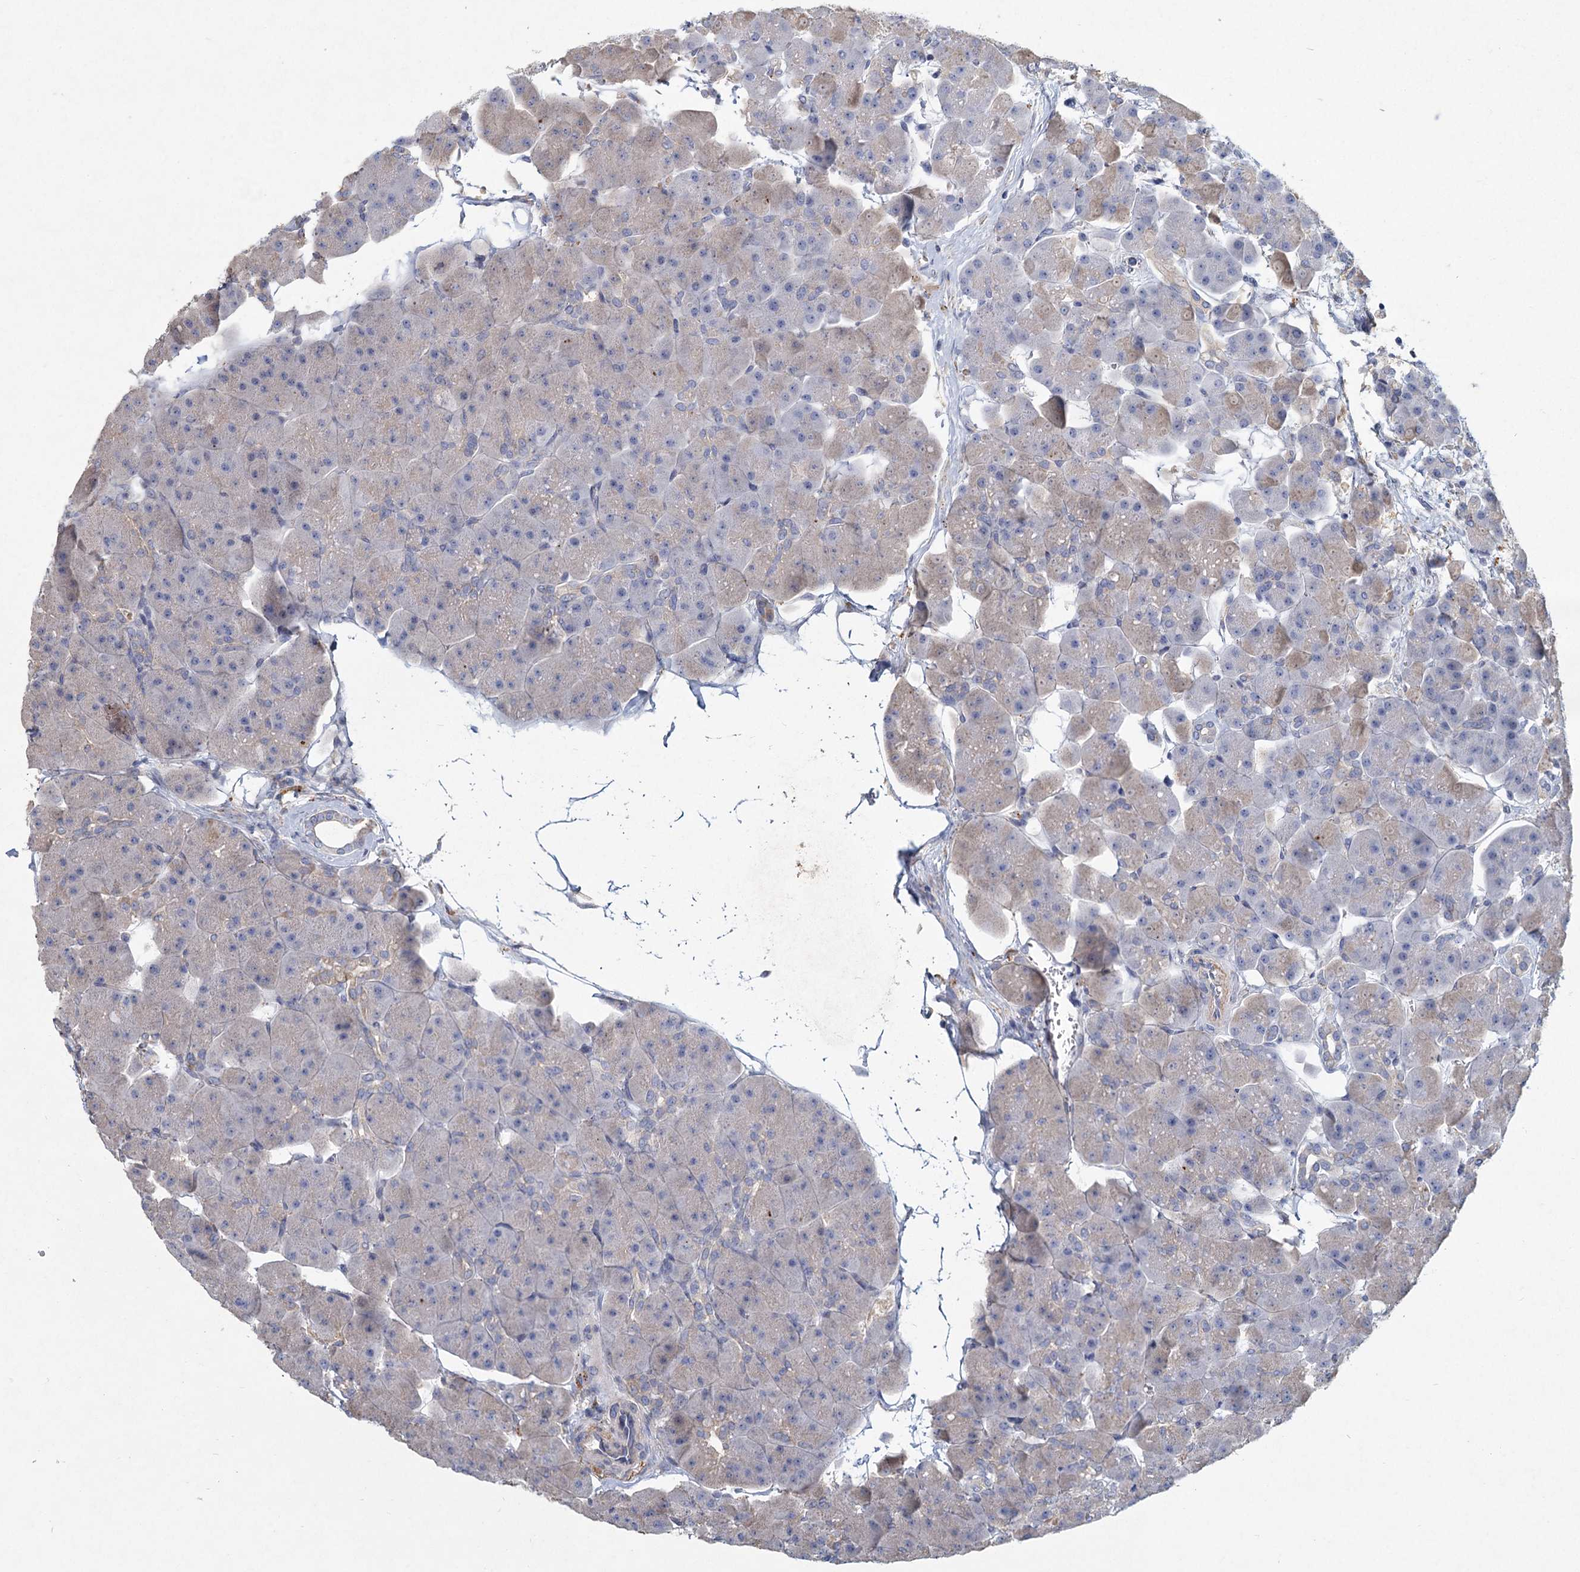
{"staining": {"intensity": "weak", "quantity": "<25%", "location": "cytoplasmic/membranous"}, "tissue": "pancreas", "cell_type": "Exocrine glandular cells", "image_type": "normal", "snomed": [{"axis": "morphology", "description": "Normal tissue, NOS"}, {"axis": "topography", "description": "Pancreas"}], "caption": "Immunohistochemistry of benign human pancreas demonstrates no expression in exocrine glandular cells. Nuclei are stained in blue.", "gene": "HES2", "patient": {"sex": "male", "age": 66}}